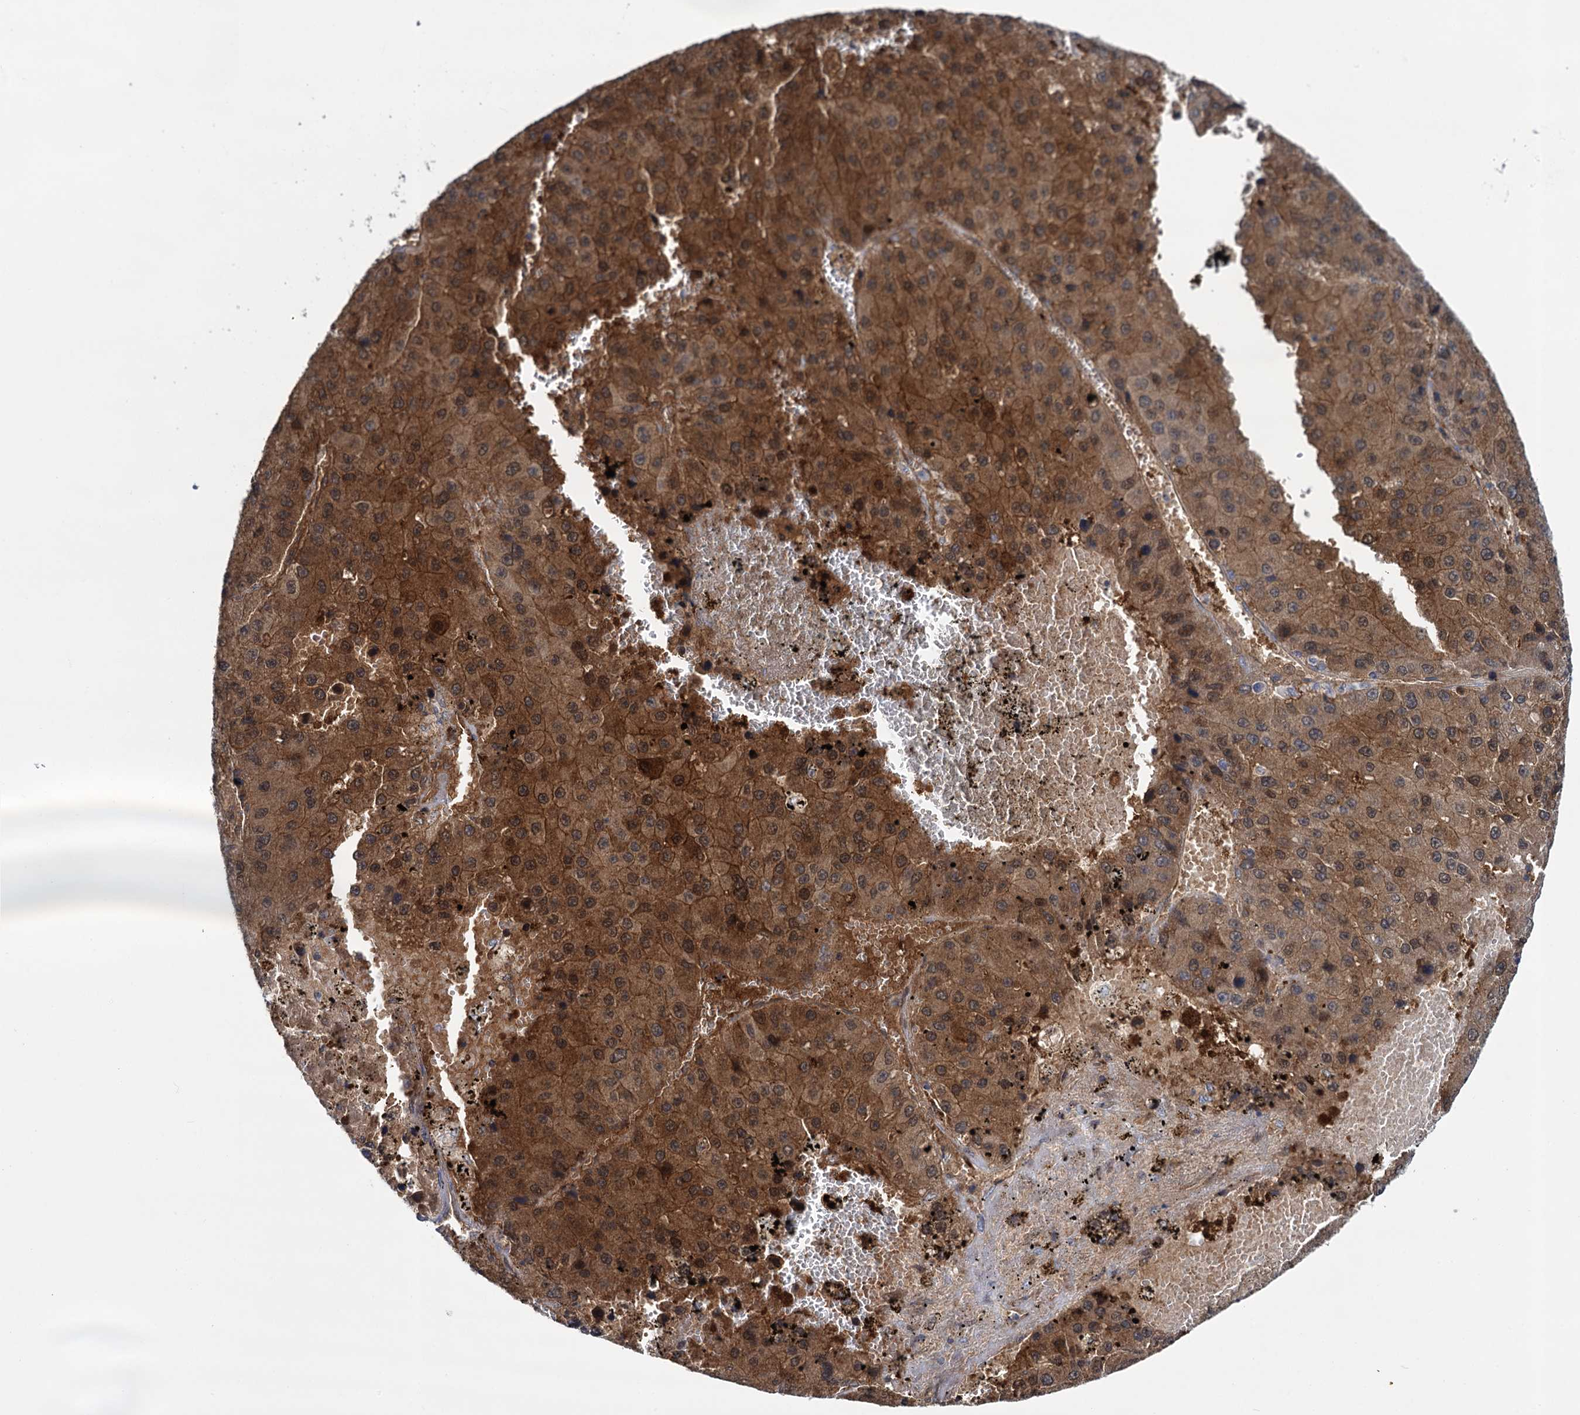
{"staining": {"intensity": "strong", "quantity": ">75%", "location": "cytoplasmic/membranous,nuclear"}, "tissue": "liver cancer", "cell_type": "Tumor cells", "image_type": "cancer", "snomed": [{"axis": "morphology", "description": "Carcinoma, Hepatocellular, NOS"}, {"axis": "topography", "description": "Liver"}], "caption": "Liver cancer stained with a brown dye demonstrates strong cytoplasmic/membranous and nuclear positive staining in approximately >75% of tumor cells.", "gene": "GLO1", "patient": {"sex": "female", "age": 73}}